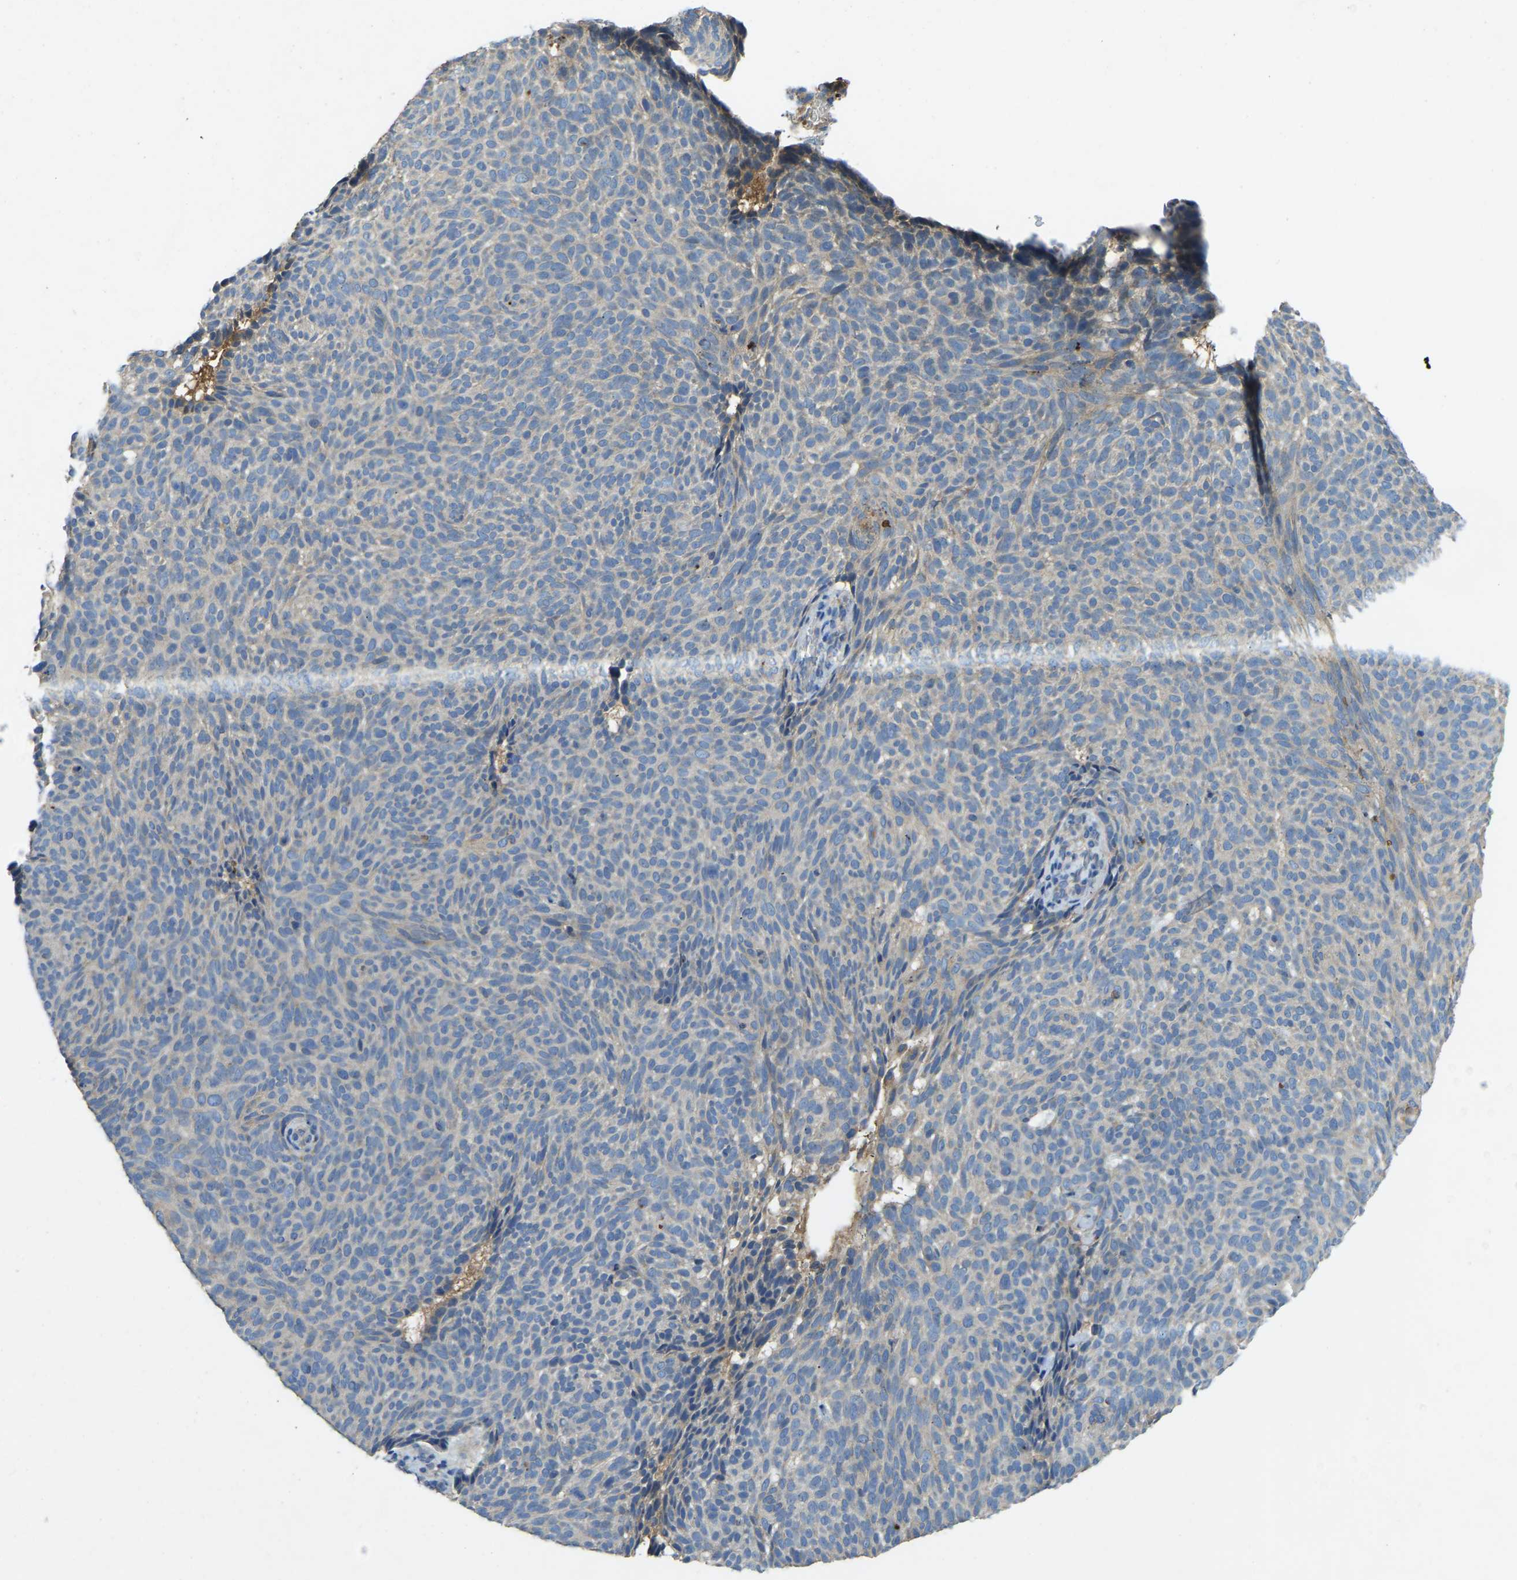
{"staining": {"intensity": "negative", "quantity": "none", "location": "none"}, "tissue": "skin cancer", "cell_type": "Tumor cells", "image_type": "cancer", "snomed": [{"axis": "morphology", "description": "Basal cell carcinoma"}, {"axis": "topography", "description": "Skin"}], "caption": "A high-resolution image shows IHC staining of skin basal cell carcinoma, which displays no significant expression in tumor cells. (DAB (3,3'-diaminobenzidine) IHC visualized using brightfield microscopy, high magnification).", "gene": "ATP8B1", "patient": {"sex": "male", "age": 61}}